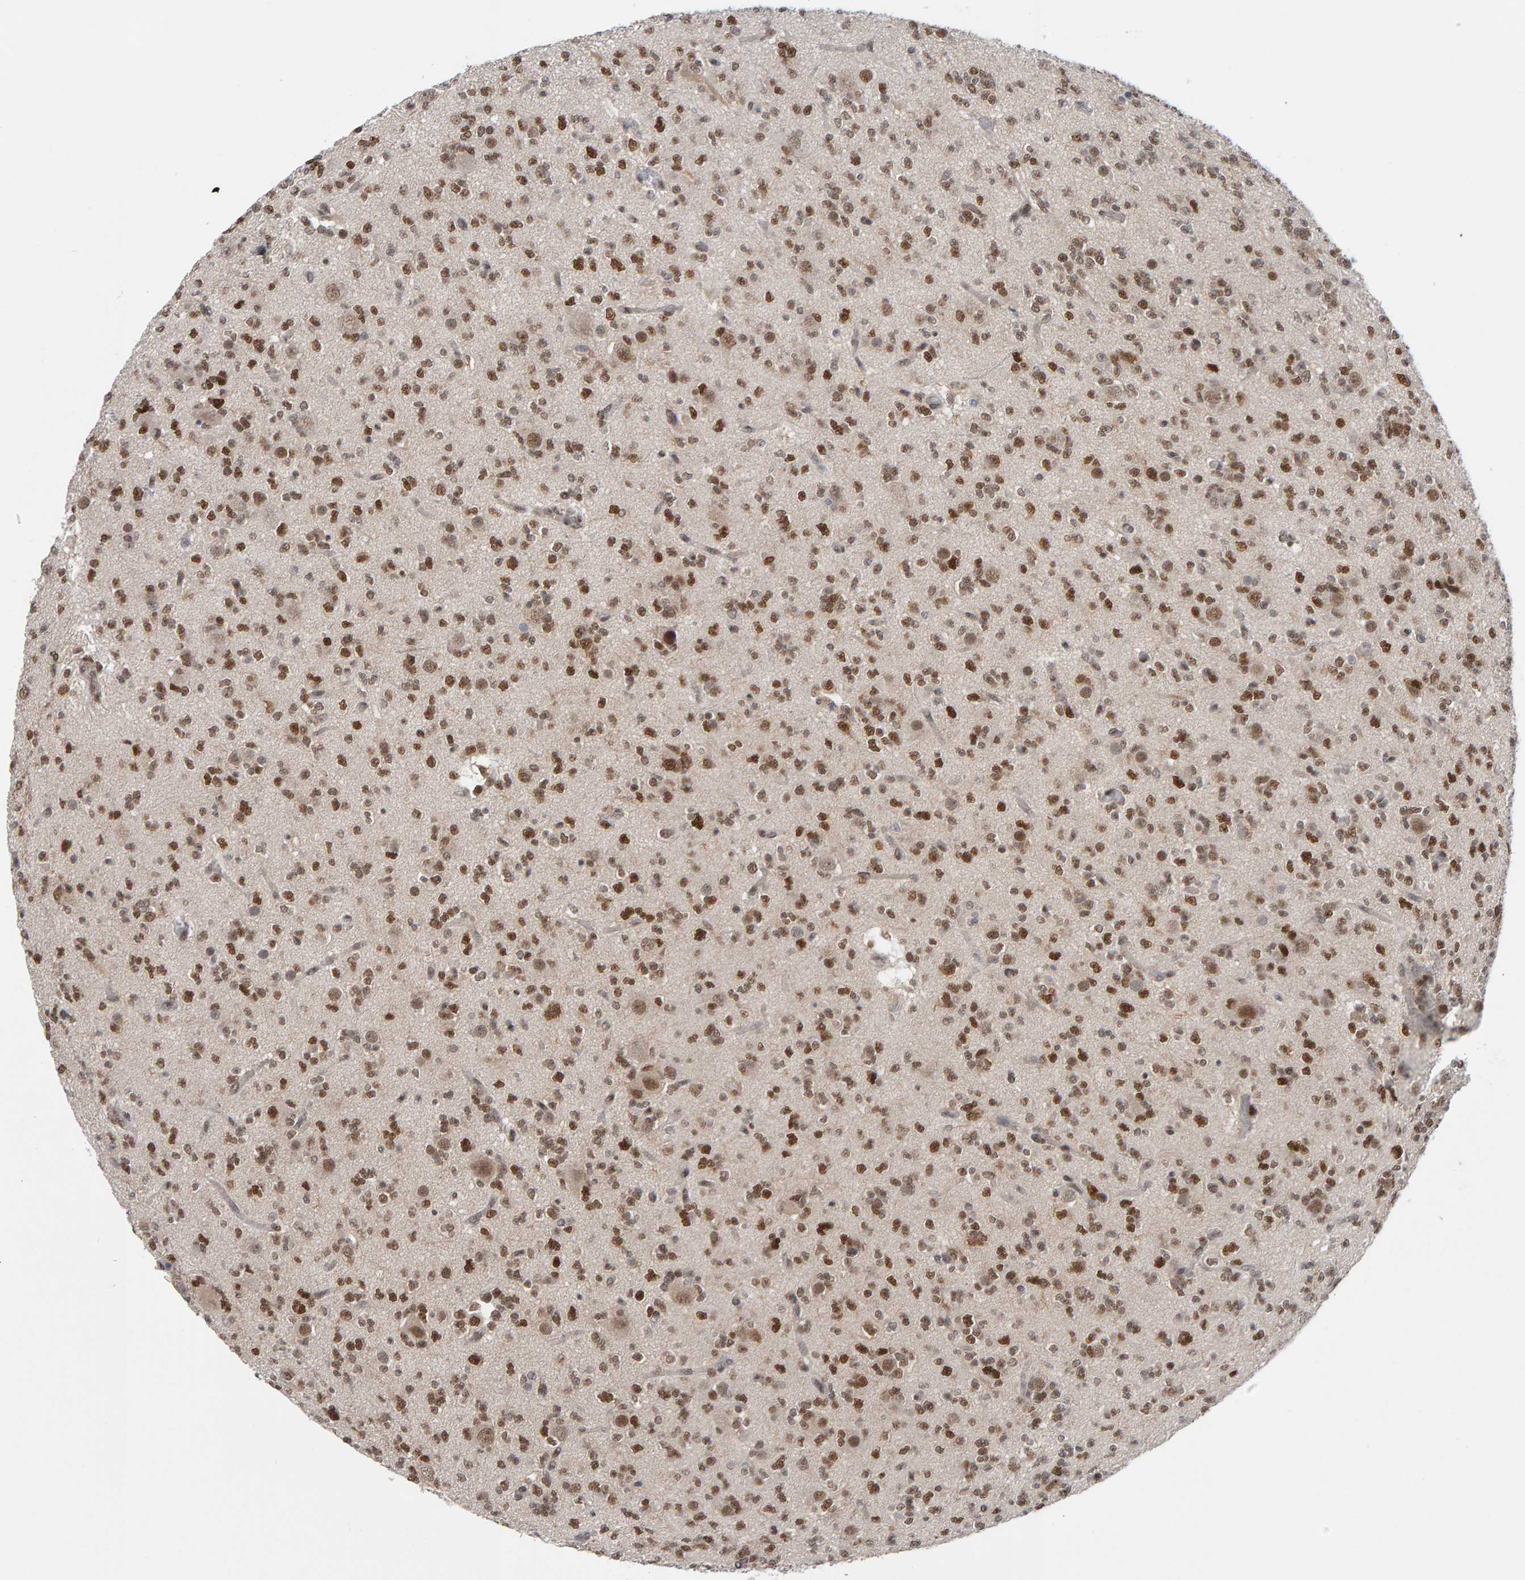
{"staining": {"intensity": "moderate", "quantity": ">75%", "location": "nuclear"}, "tissue": "glioma", "cell_type": "Tumor cells", "image_type": "cancer", "snomed": [{"axis": "morphology", "description": "Glioma, malignant, Low grade"}, {"axis": "topography", "description": "Brain"}], "caption": "High-power microscopy captured an IHC photomicrograph of malignant glioma (low-grade), revealing moderate nuclear staining in approximately >75% of tumor cells. (brown staining indicates protein expression, while blue staining denotes nuclei).", "gene": "ATF7IP", "patient": {"sex": "male", "age": 38}}